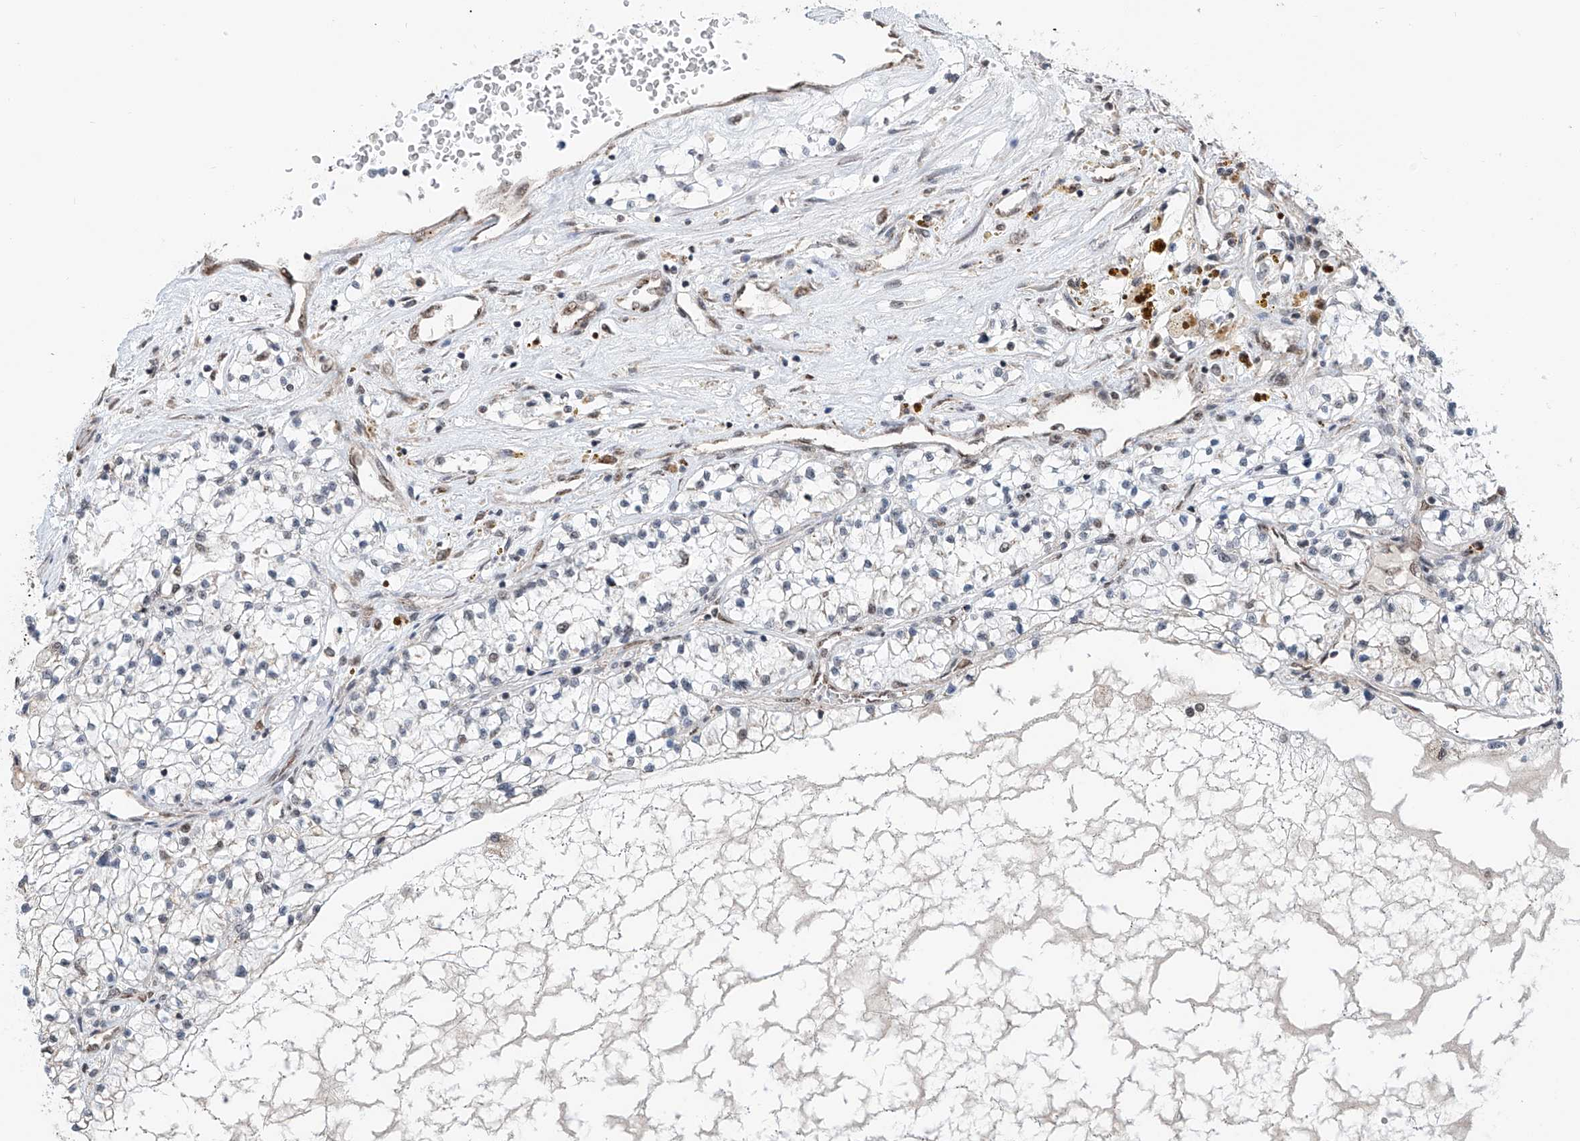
{"staining": {"intensity": "negative", "quantity": "none", "location": "none"}, "tissue": "renal cancer", "cell_type": "Tumor cells", "image_type": "cancer", "snomed": [{"axis": "morphology", "description": "Normal tissue, NOS"}, {"axis": "morphology", "description": "Adenocarcinoma, NOS"}, {"axis": "topography", "description": "Kidney"}], "caption": "This photomicrograph is of adenocarcinoma (renal) stained with immunohistochemistry (IHC) to label a protein in brown with the nuclei are counter-stained blue. There is no expression in tumor cells.", "gene": "SDE2", "patient": {"sex": "male", "age": 68}}